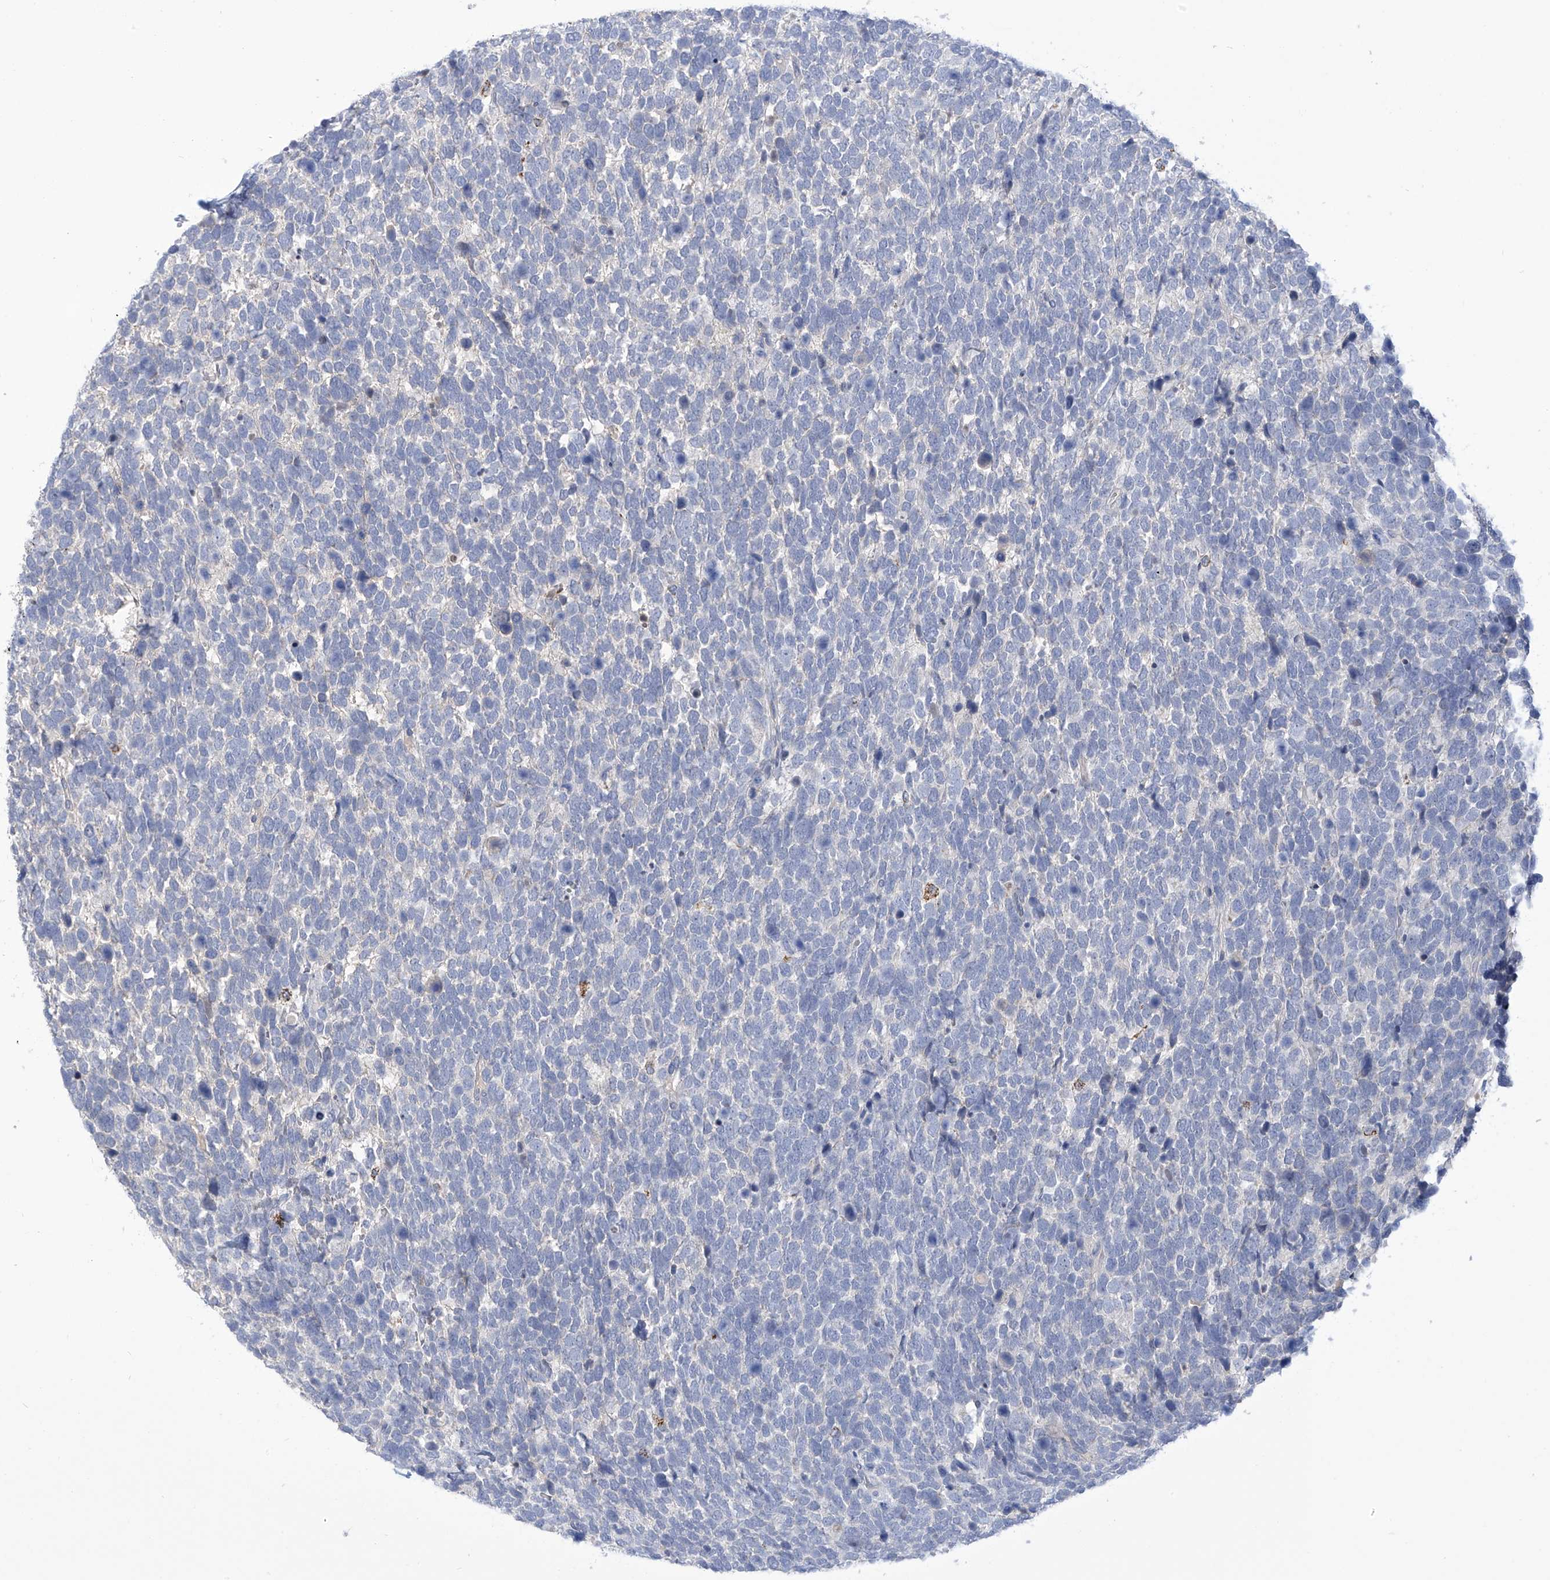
{"staining": {"intensity": "negative", "quantity": "none", "location": "none"}, "tissue": "urothelial cancer", "cell_type": "Tumor cells", "image_type": "cancer", "snomed": [{"axis": "morphology", "description": "Urothelial carcinoma, High grade"}, {"axis": "topography", "description": "Urinary bladder"}], "caption": "Immunohistochemistry (IHC) histopathology image of urothelial cancer stained for a protein (brown), which reveals no expression in tumor cells.", "gene": "IBA57", "patient": {"sex": "female", "age": 82}}